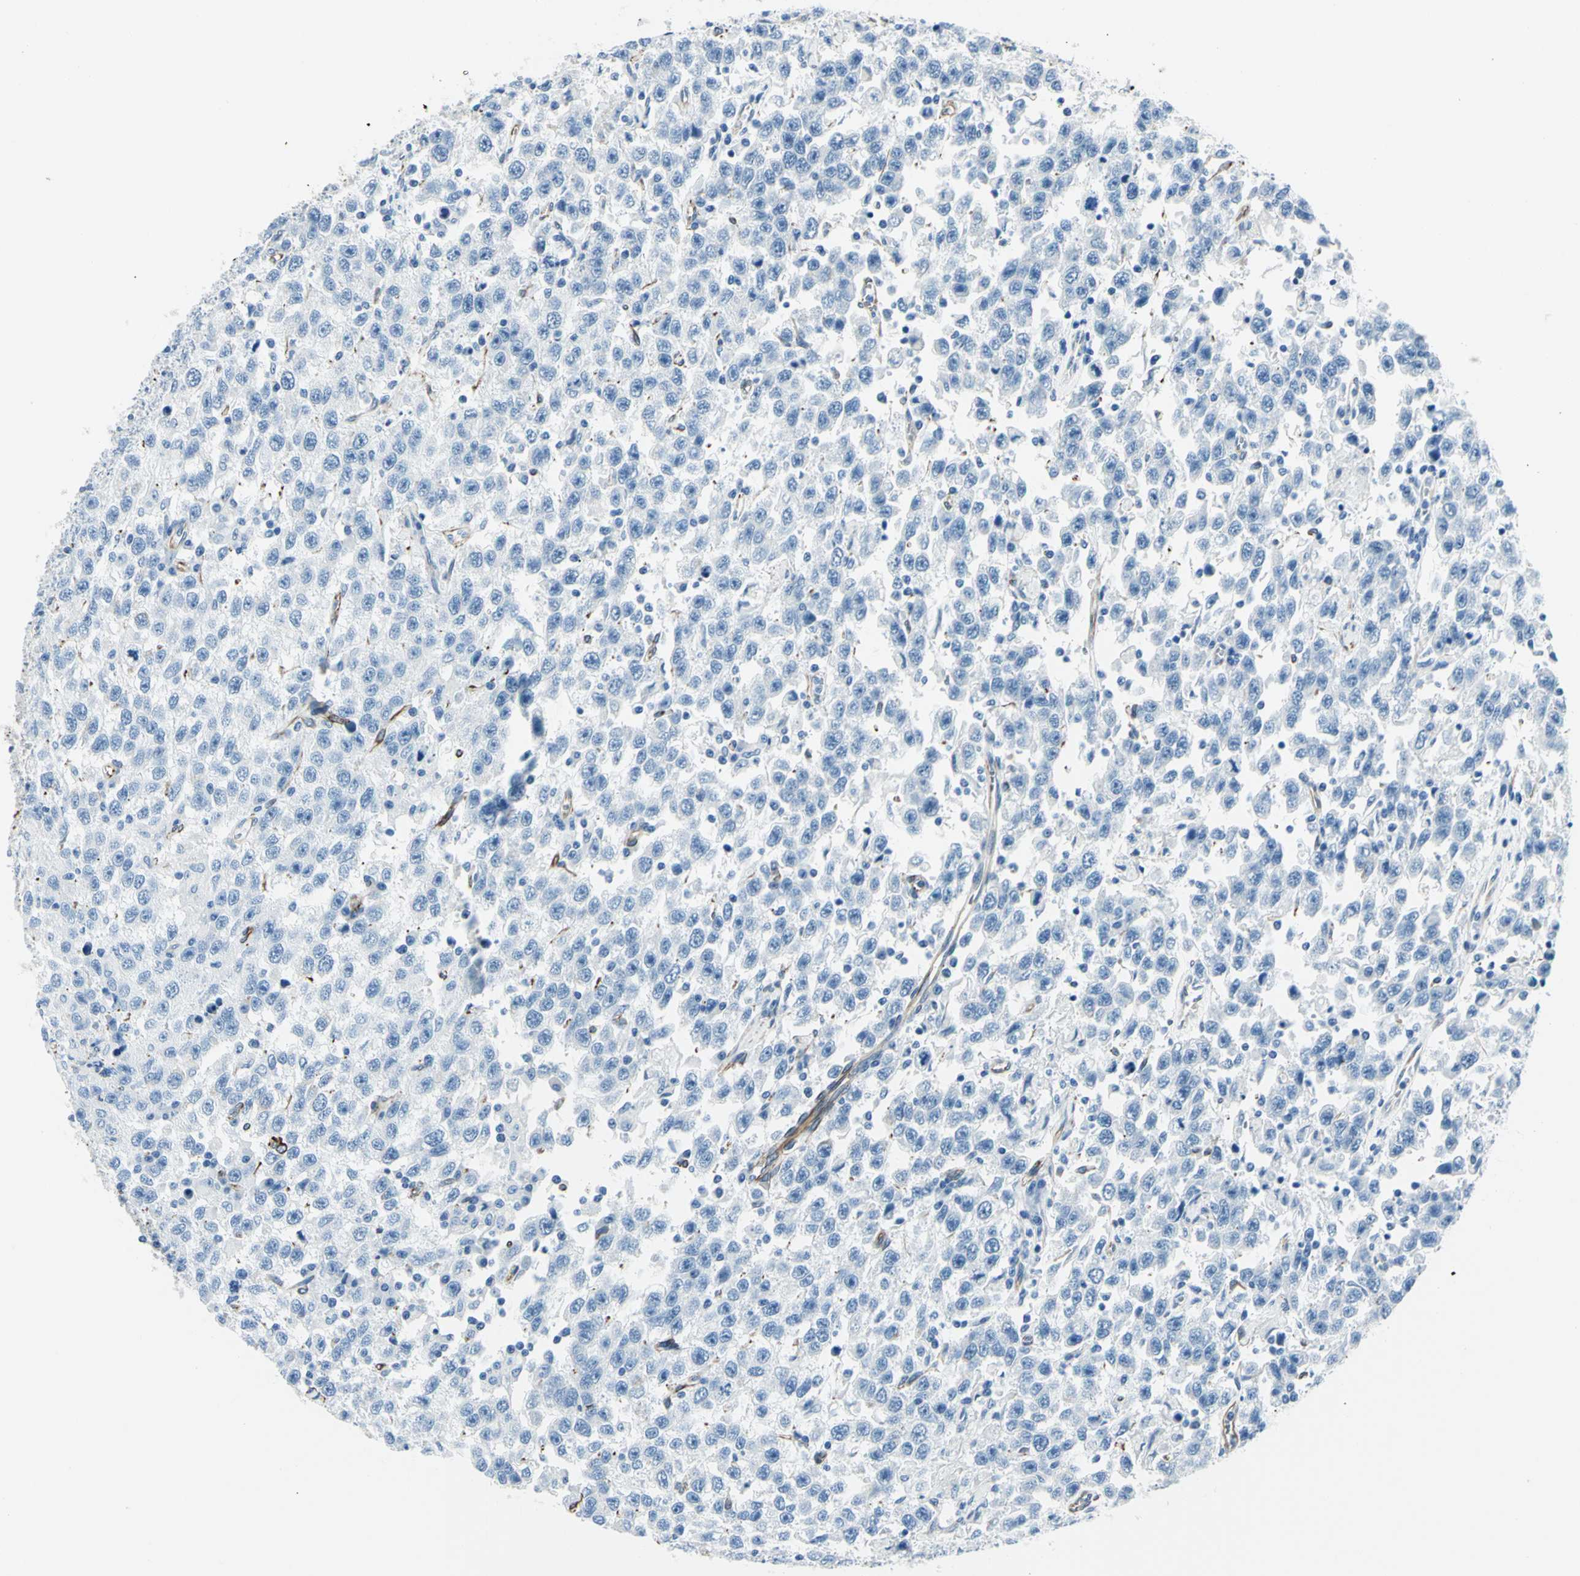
{"staining": {"intensity": "negative", "quantity": "none", "location": "none"}, "tissue": "testis cancer", "cell_type": "Tumor cells", "image_type": "cancer", "snomed": [{"axis": "morphology", "description": "Seminoma, NOS"}, {"axis": "topography", "description": "Testis"}], "caption": "Testis cancer (seminoma) stained for a protein using IHC displays no positivity tumor cells.", "gene": "PTH2R", "patient": {"sex": "male", "age": 41}}